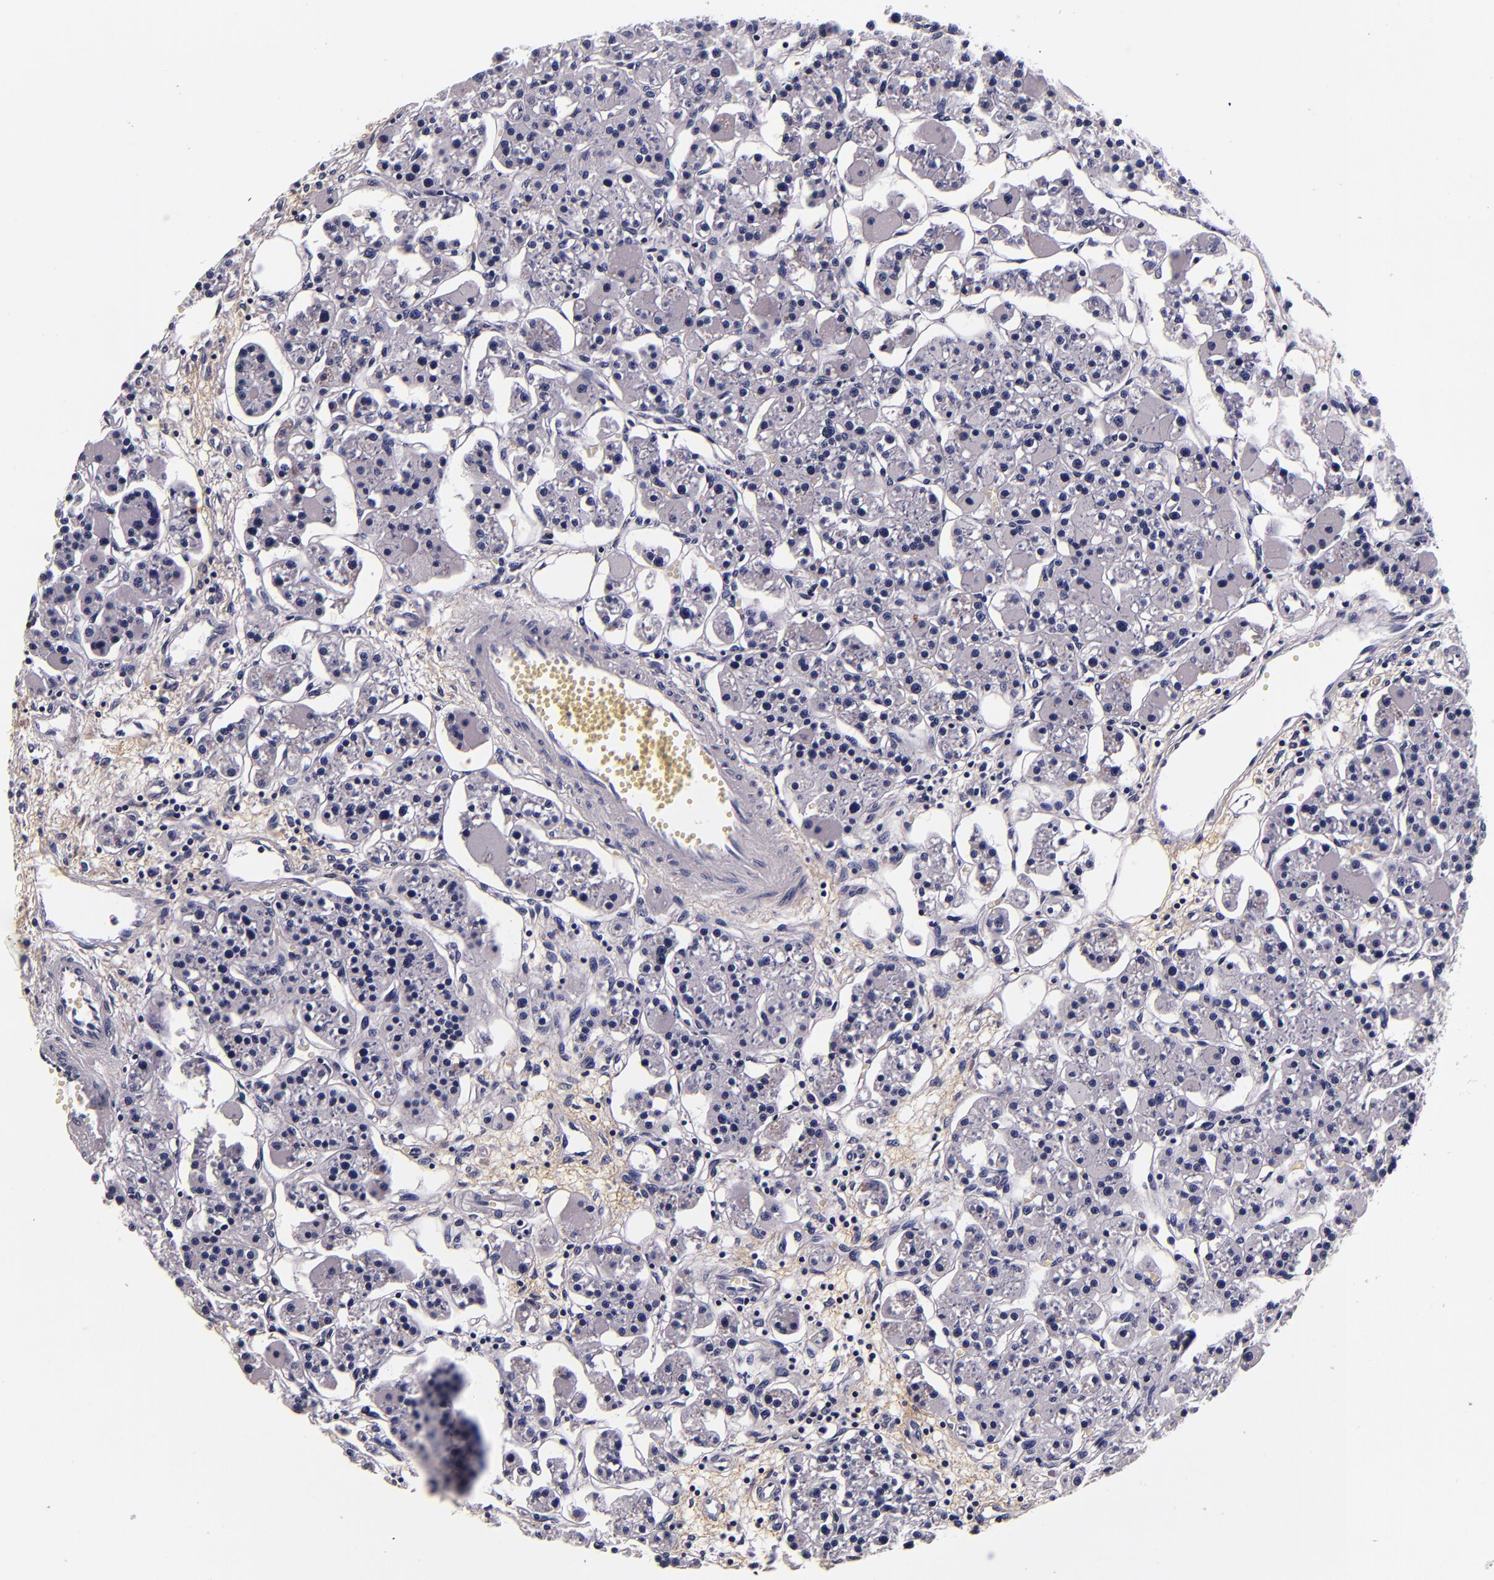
{"staining": {"intensity": "negative", "quantity": "none", "location": "none"}, "tissue": "parathyroid gland", "cell_type": "Glandular cells", "image_type": "normal", "snomed": [{"axis": "morphology", "description": "Normal tissue, NOS"}, {"axis": "topography", "description": "Parathyroid gland"}], "caption": "DAB immunohistochemical staining of benign parathyroid gland reveals no significant expression in glandular cells.", "gene": "FBN1", "patient": {"sex": "female", "age": 58}}